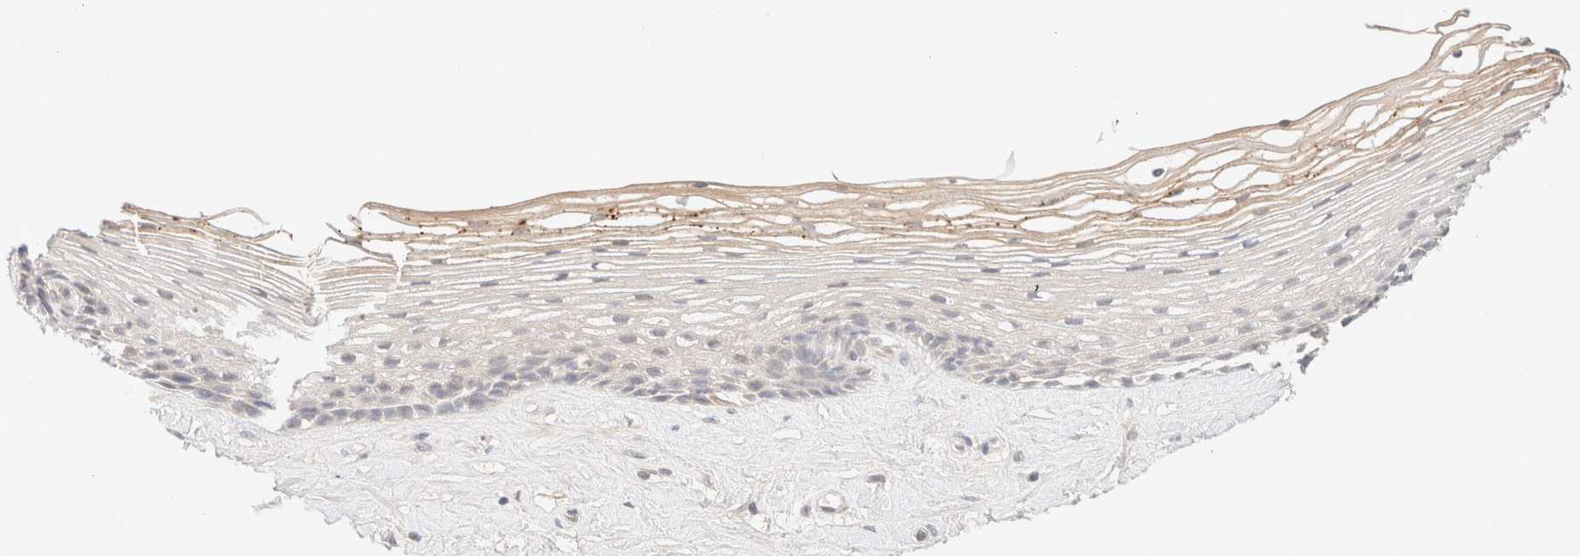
{"staining": {"intensity": "negative", "quantity": "none", "location": "none"}, "tissue": "vagina", "cell_type": "Squamous epithelial cells", "image_type": "normal", "snomed": [{"axis": "morphology", "description": "Normal tissue, NOS"}, {"axis": "topography", "description": "Vagina"}], "caption": "An image of vagina stained for a protein exhibits no brown staining in squamous epithelial cells.", "gene": "SARM1", "patient": {"sex": "female", "age": 46}}